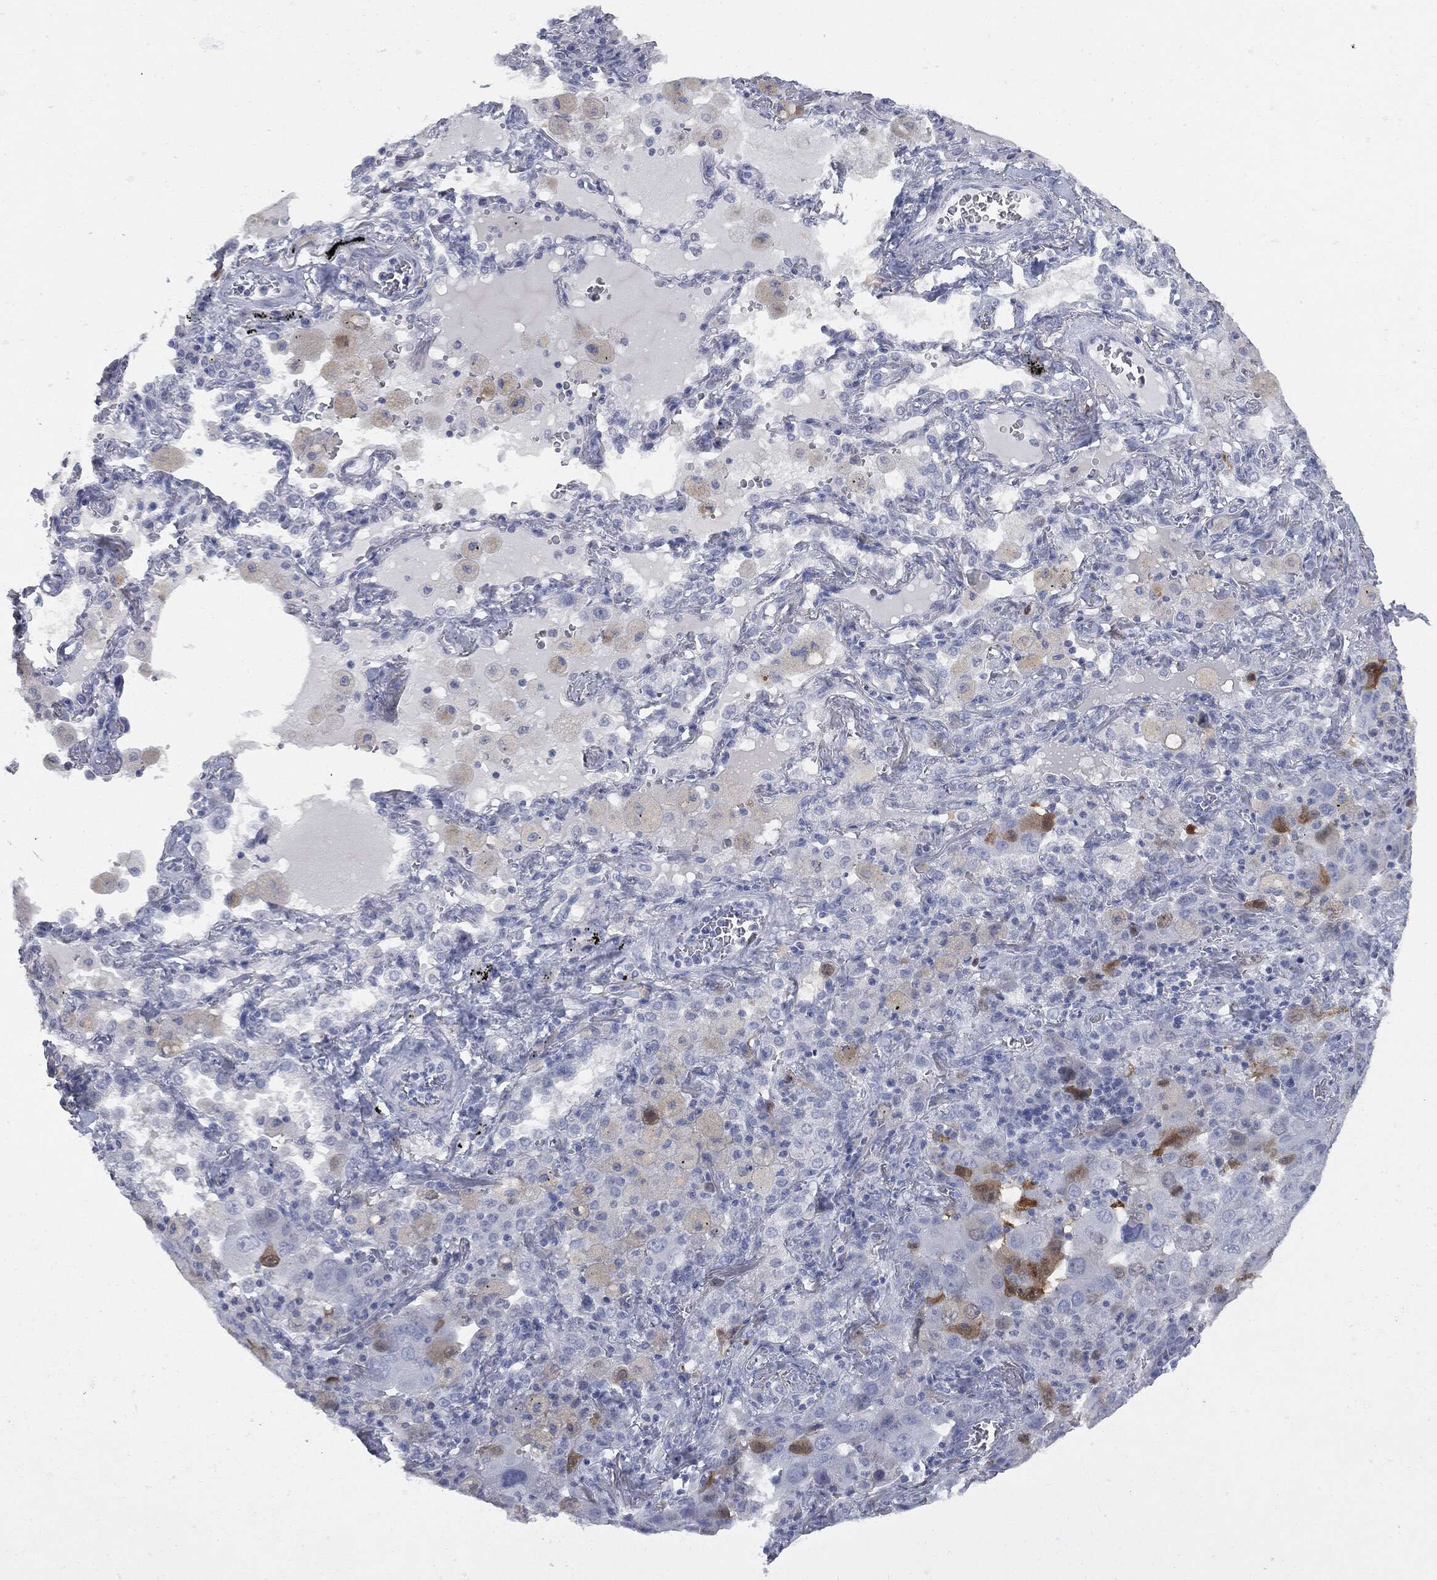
{"staining": {"intensity": "moderate", "quantity": "<25%", "location": "cytoplasmic/membranous"}, "tissue": "lung cancer", "cell_type": "Tumor cells", "image_type": "cancer", "snomed": [{"axis": "morphology", "description": "Adenocarcinoma, NOS"}, {"axis": "topography", "description": "Lung"}], "caption": "Lung adenocarcinoma stained for a protein (brown) displays moderate cytoplasmic/membranous positive staining in approximately <25% of tumor cells.", "gene": "UBE2C", "patient": {"sex": "female", "age": 61}}